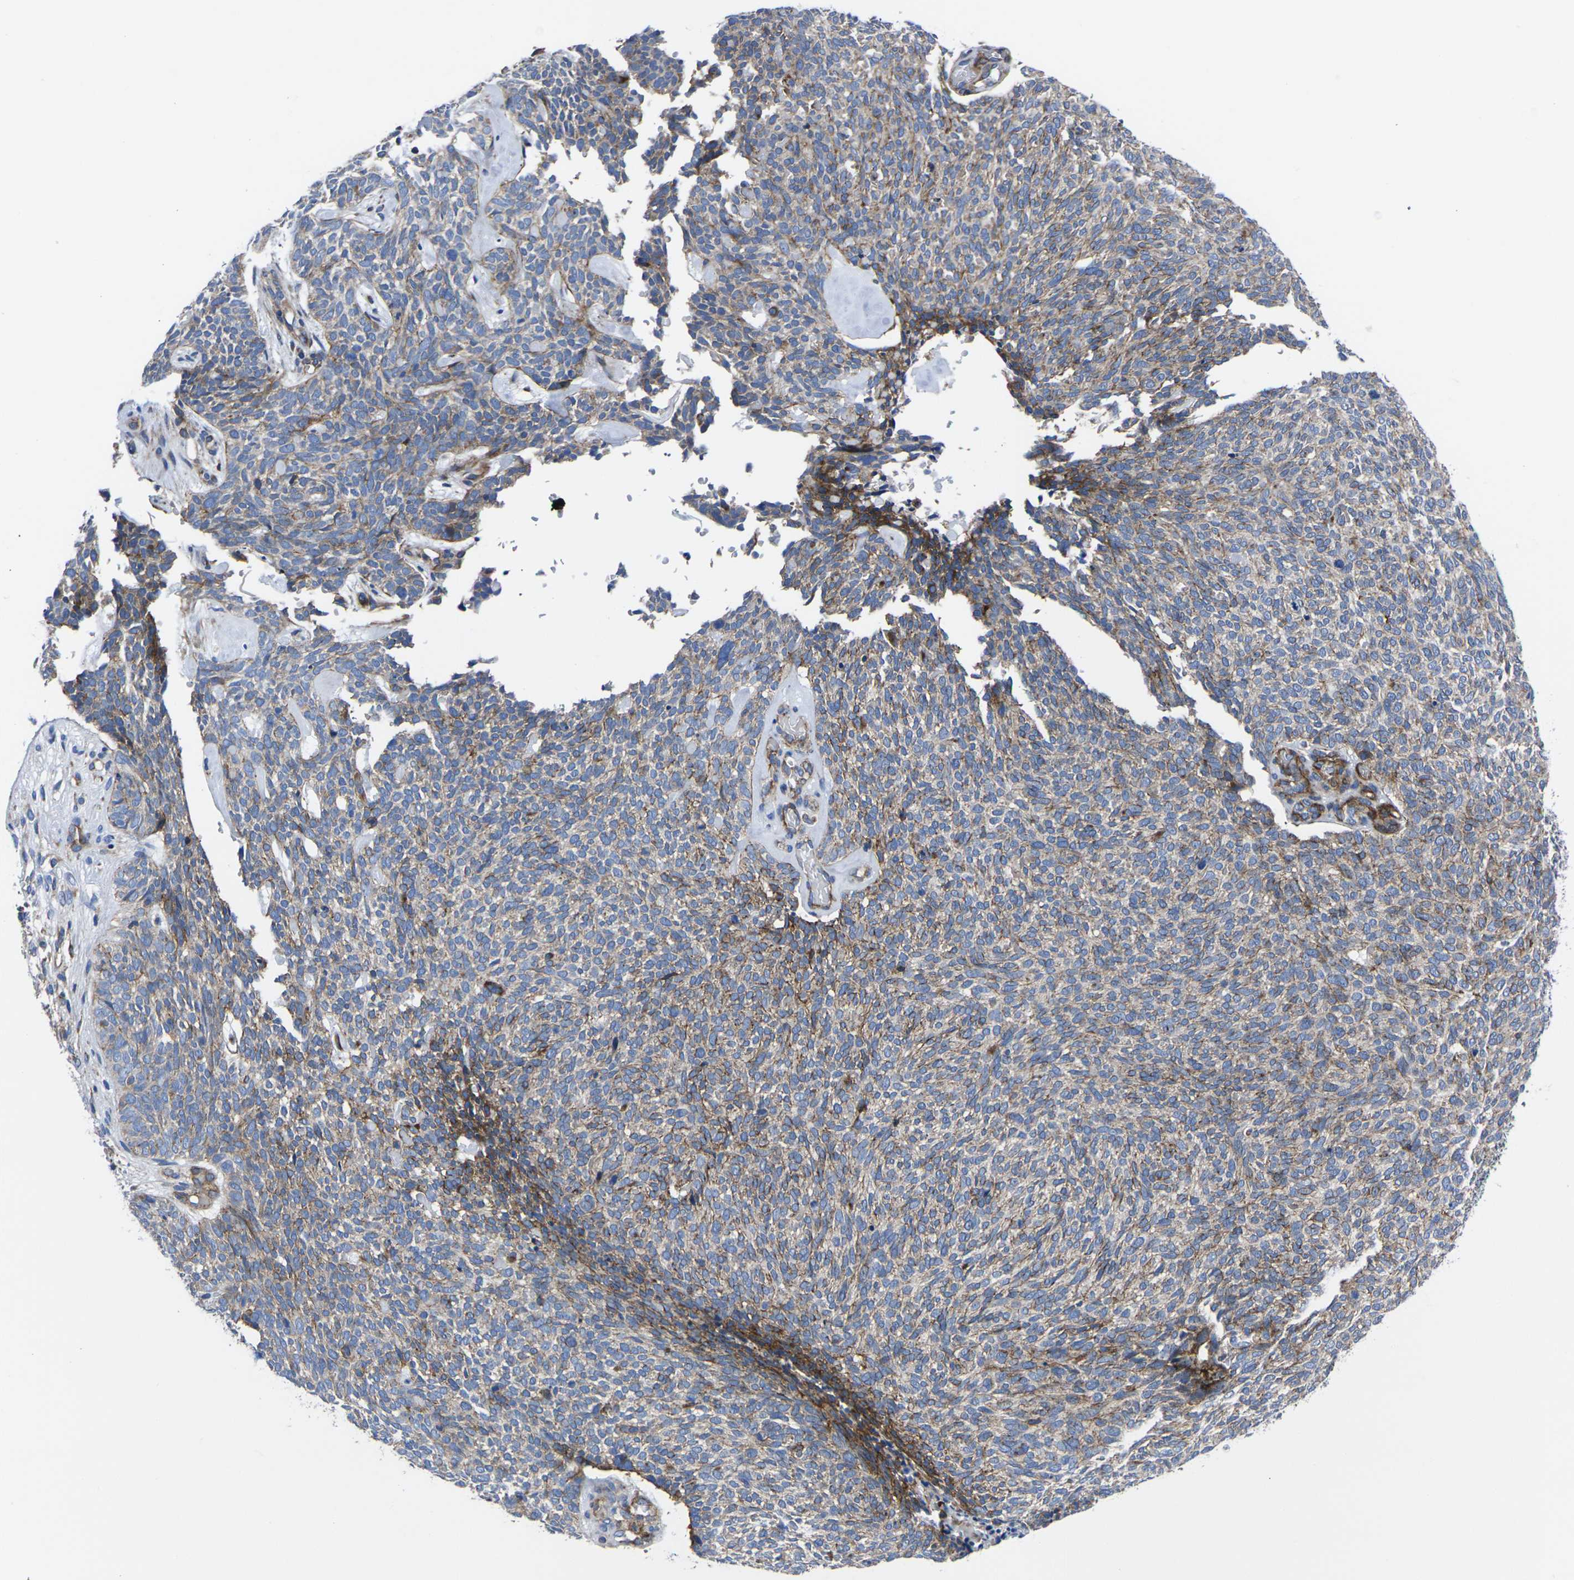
{"staining": {"intensity": "moderate", "quantity": "25%-75%", "location": "cytoplasmic/membranous"}, "tissue": "skin cancer", "cell_type": "Tumor cells", "image_type": "cancer", "snomed": [{"axis": "morphology", "description": "Basal cell carcinoma"}, {"axis": "topography", "description": "Skin"}], "caption": "A micrograph showing moderate cytoplasmic/membranous positivity in about 25%-75% of tumor cells in skin basal cell carcinoma, as visualized by brown immunohistochemical staining.", "gene": "GPR4", "patient": {"sex": "female", "age": 84}}